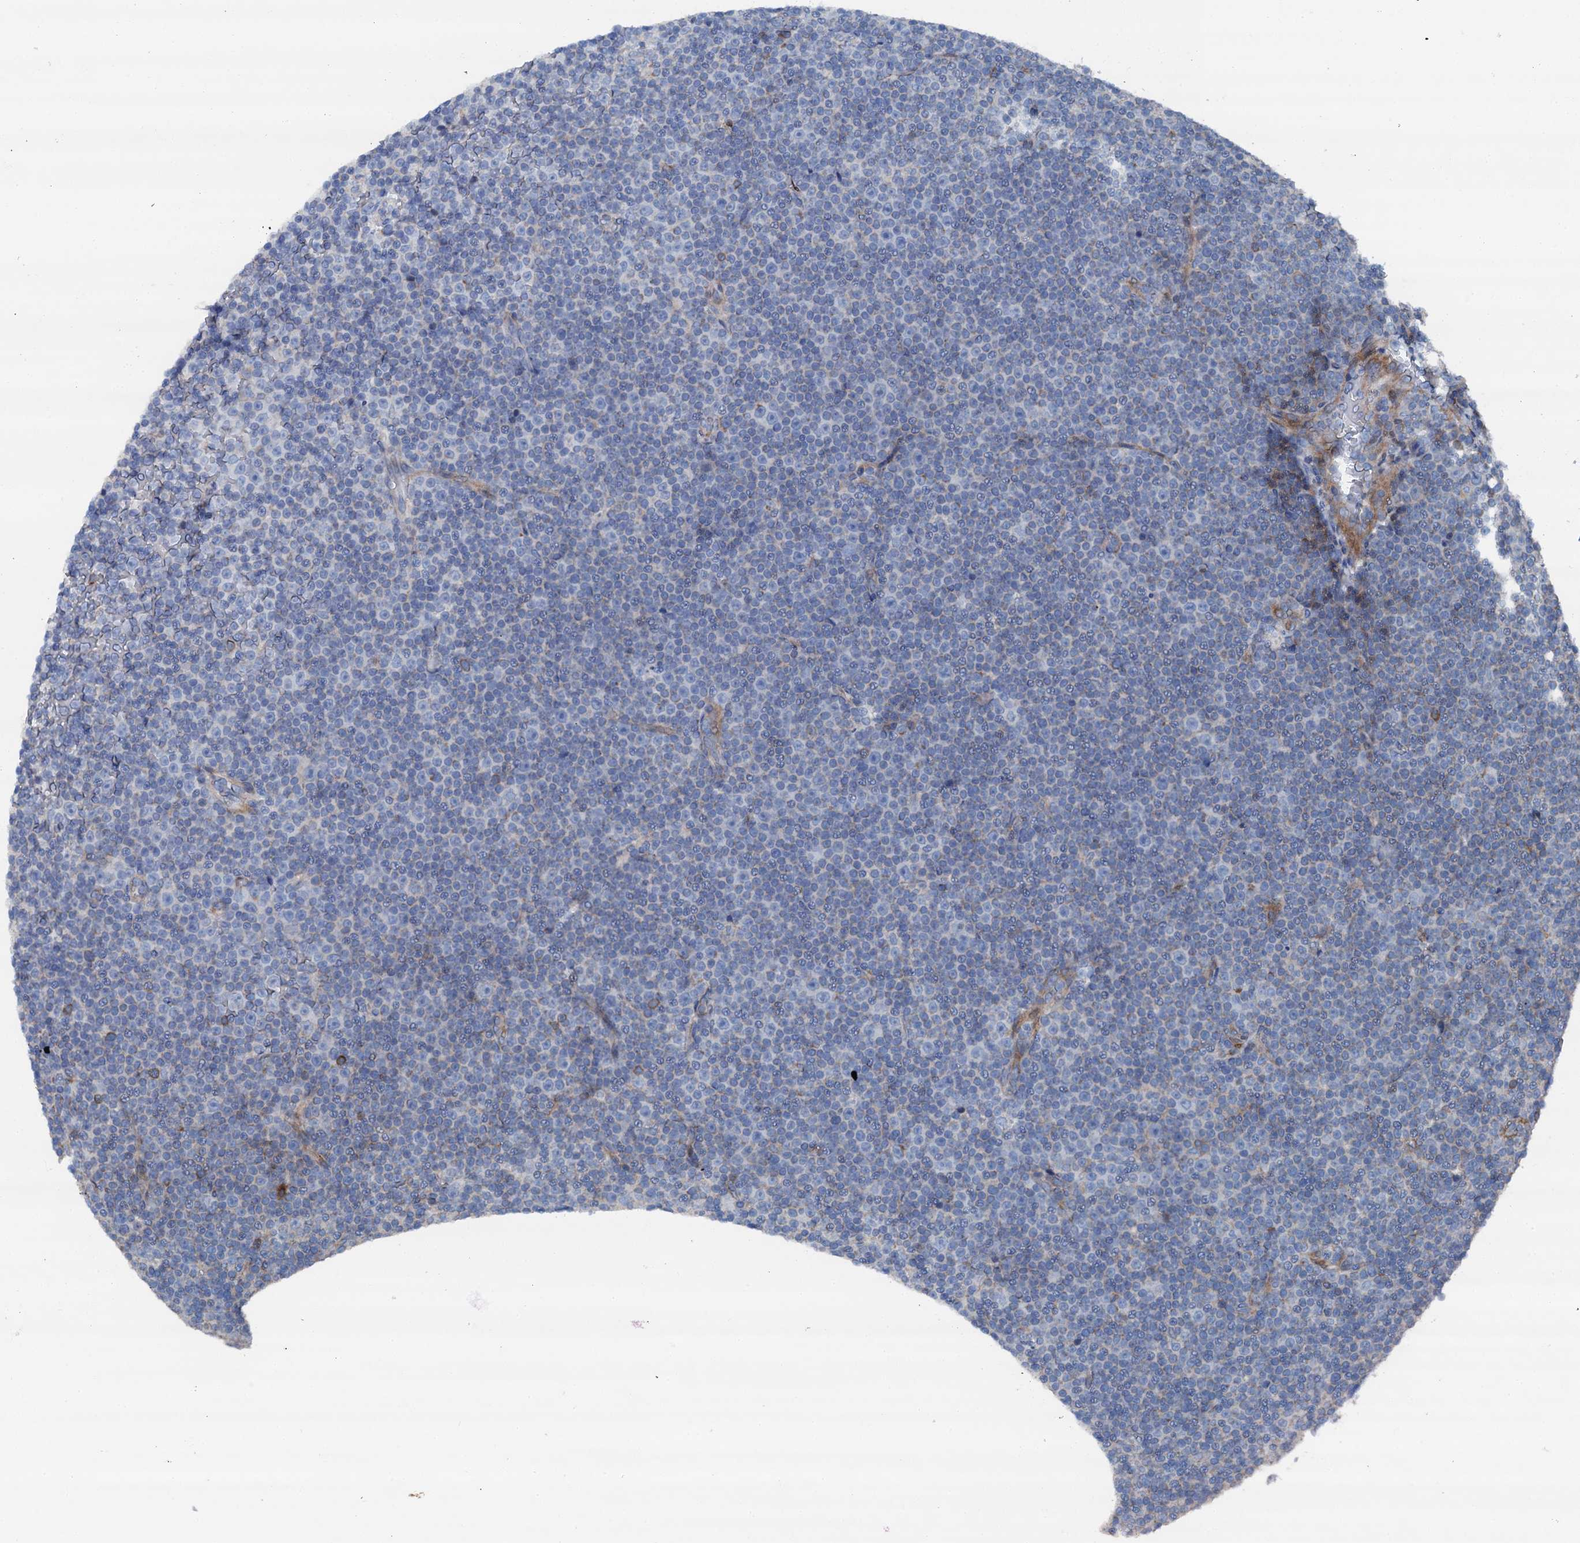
{"staining": {"intensity": "negative", "quantity": "none", "location": "none"}, "tissue": "lymphoma", "cell_type": "Tumor cells", "image_type": "cancer", "snomed": [{"axis": "morphology", "description": "Malignant lymphoma, non-Hodgkin's type, Low grade"}, {"axis": "topography", "description": "Lymph node"}], "caption": "Human low-grade malignant lymphoma, non-Hodgkin's type stained for a protein using IHC exhibits no staining in tumor cells.", "gene": "GFOD2", "patient": {"sex": "female", "age": 67}}